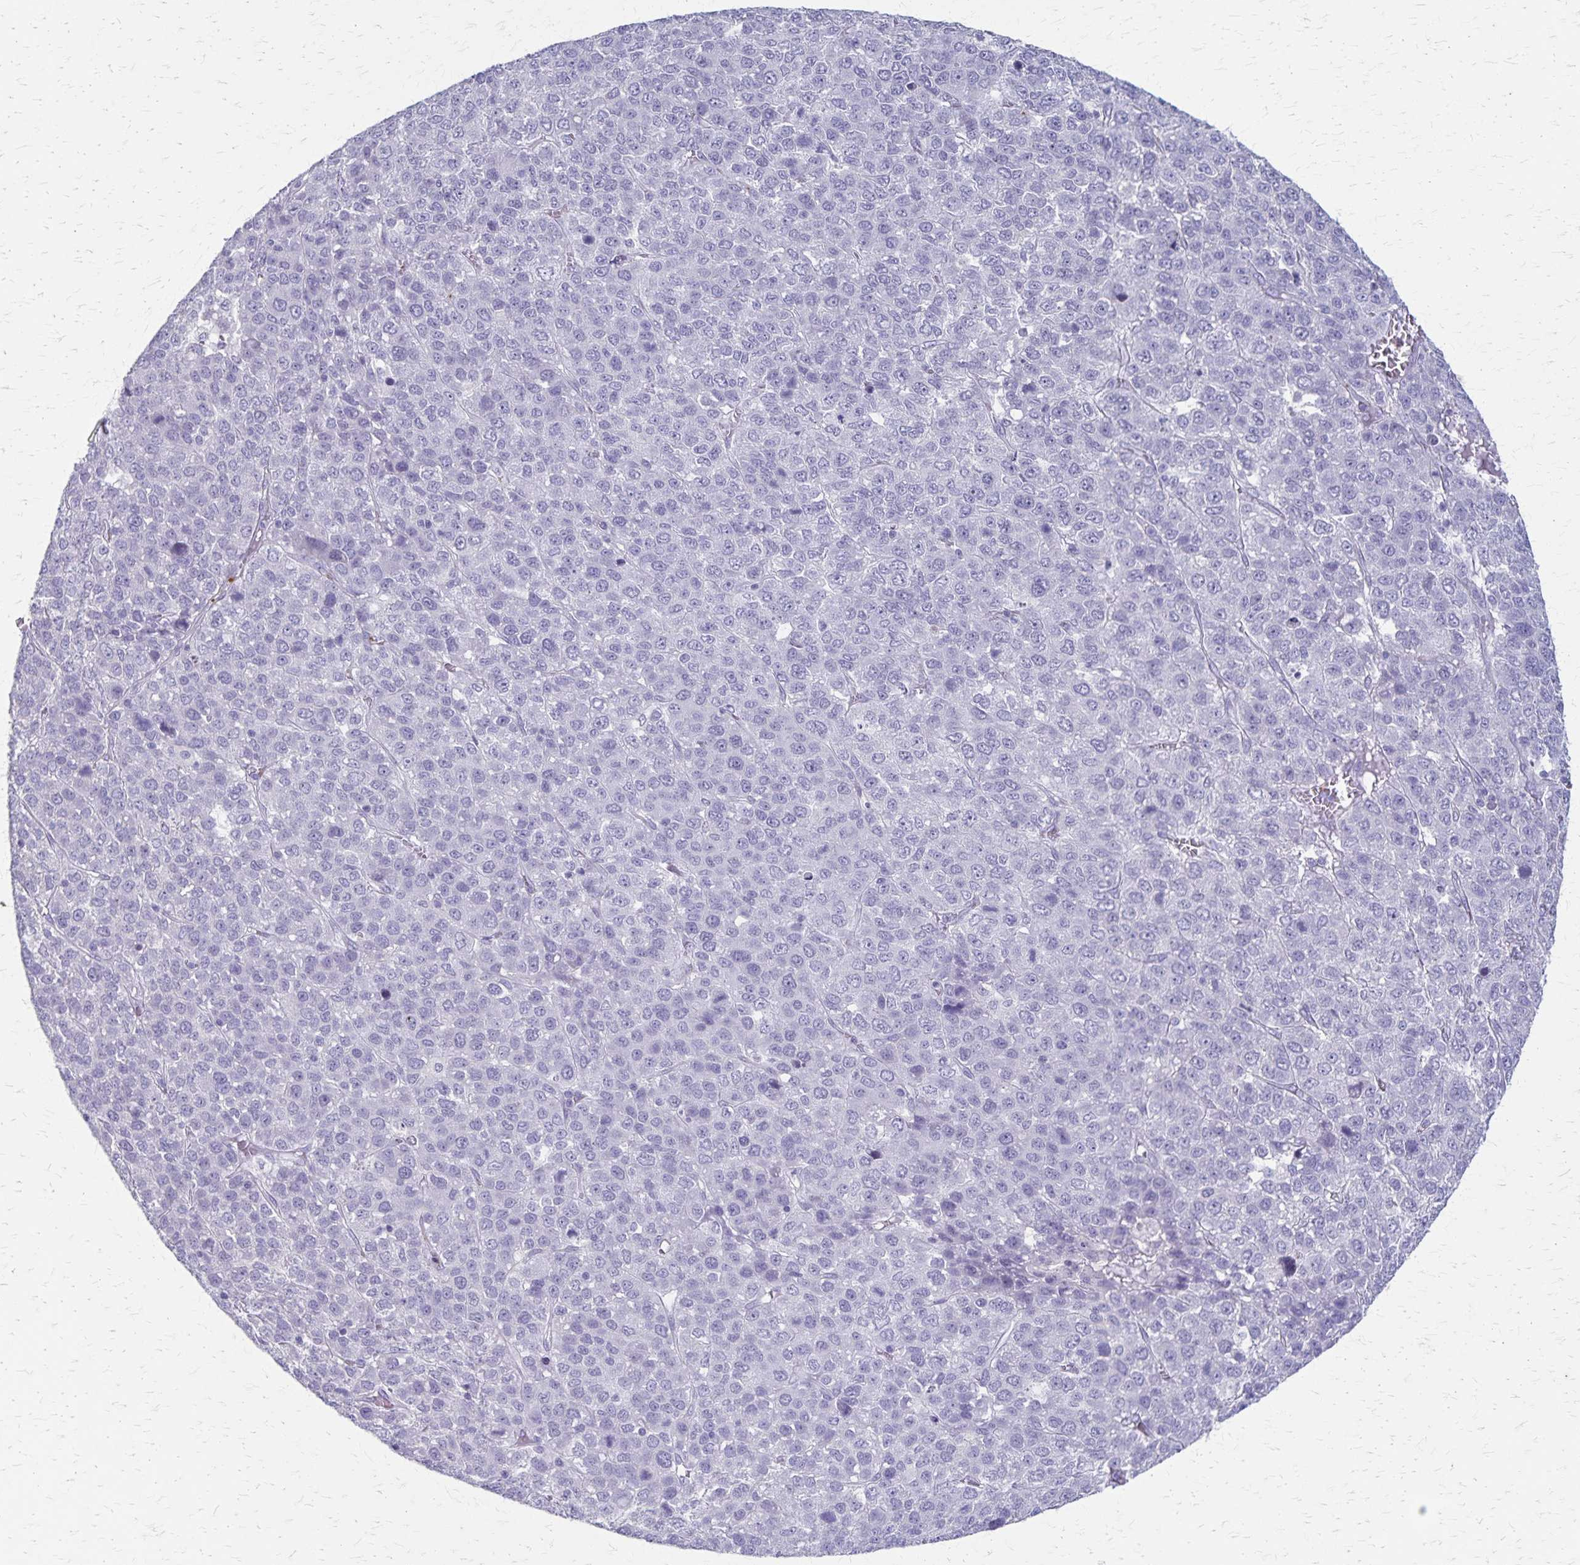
{"staining": {"intensity": "negative", "quantity": "none", "location": "none"}, "tissue": "liver cancer", "cell_type": "Tumor cells", "image_type": "cancer", "snomed": [{"axis": "morphology", "description": "Carcinoma, Hepatocellular, NOS"}, {"axis": "topography", "description": "Liver"}], "caption": "Immunohistochemistry (IHC) of liver cancer (hepatocellular carcinoma) displays no staining in tumor cells.", "gene": "RASL10B", "patient": {"sex": "male", "age": 69}}